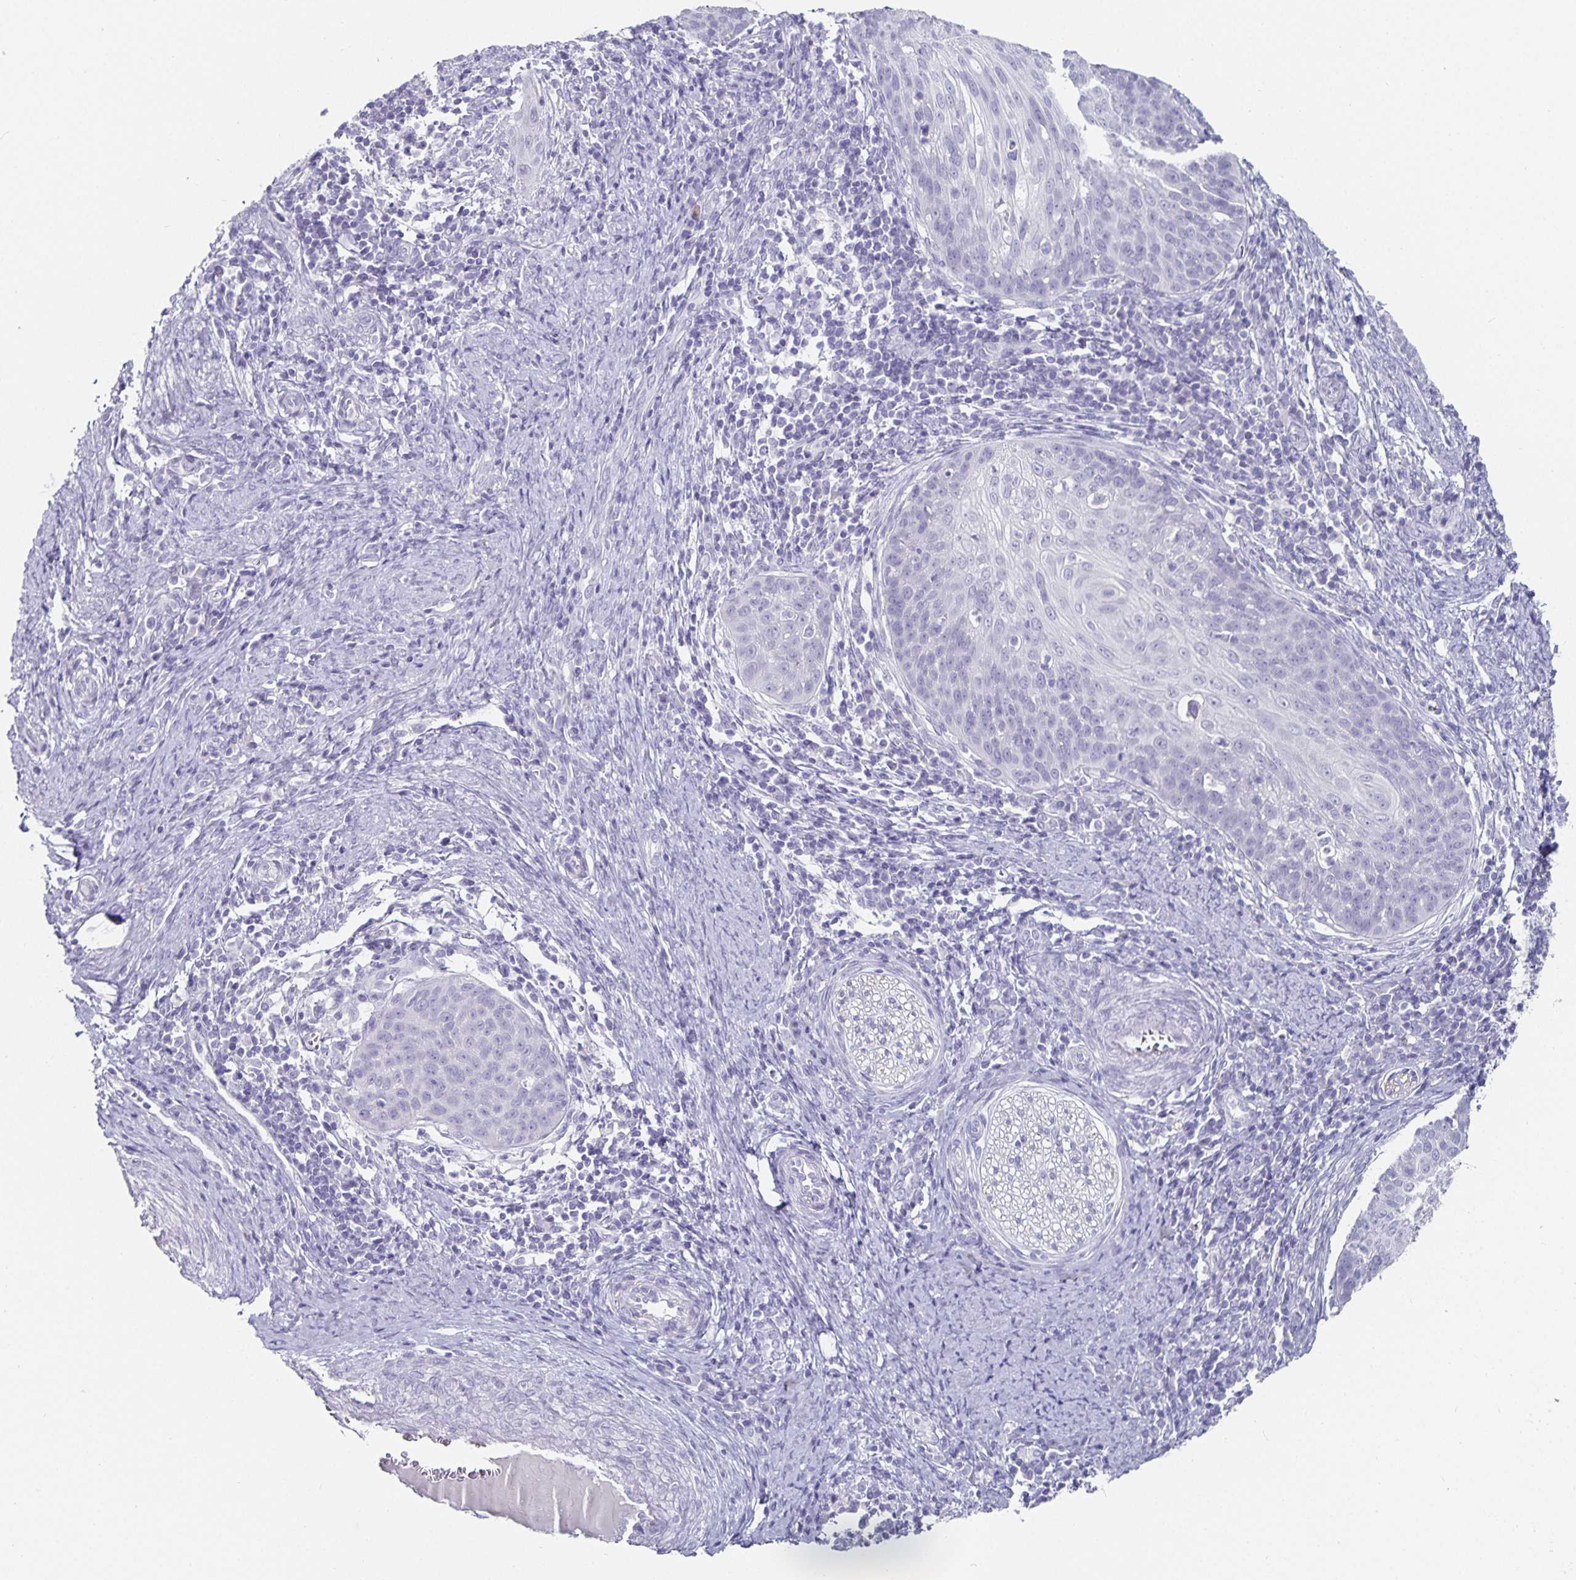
{"staining": {"intensity": "negative", "quantity": "none", "location": "none"}, "tissue": "cervical cancer", "cell_type": "Tumor cells", "image_type": "cancer", "snomed": [{"axis": "morphology", "description": "Squamous cell carcinoma, NOS"}, {"axis": "topography", "description": "Cervix"}], "caption": "Immunohistochemistry image of neoplastic tissue: human cervical cancer (squamous cell carcinoma) stained with DAB reveals no significant protein positivity in tumor cells.", "gene": "CHGA", "patient": {"sex": "female", "age": 30}}